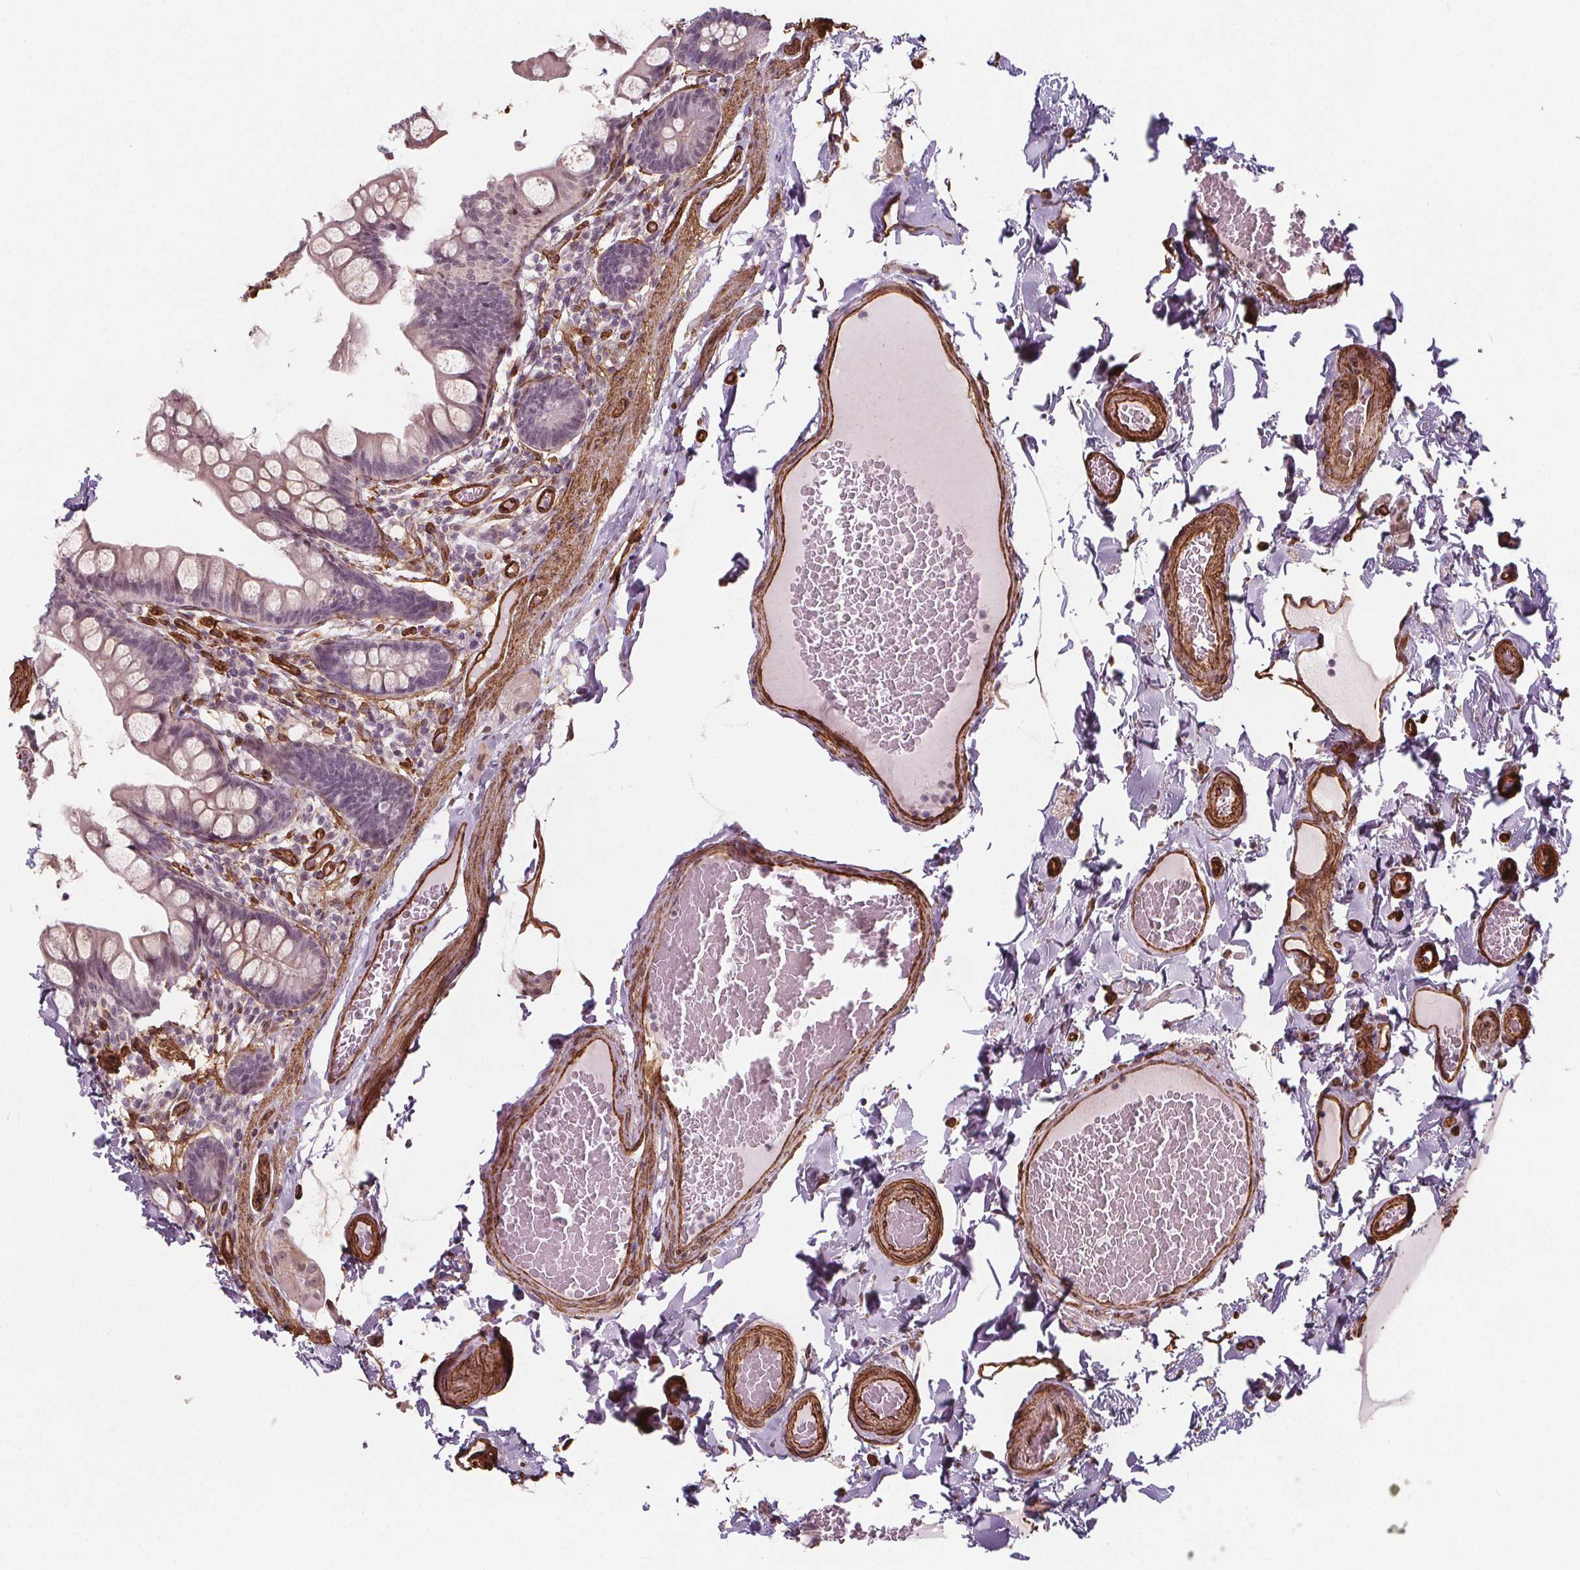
{"staining": {"intensity": "weak", "quantity": "25%-75%", "location": "cytoplasmic/membranous"}, "tissue": "small intestine", "cell_type": "Glandular cells", "image_type": "normal", "snomed": [{"axis": "morphology", "description": "Normal tissue, NOS"}, {"axis": "topography", "description": "Small intestine"}], "caption": "An IHC photomicrograph of benign tissue is shown. Protein staining in brown labels weak cytoplasmic/membranous positivity in small intestine within glandular cells.", "gene": "HAS1", "patient": {"sex": "male", "age": 70}}